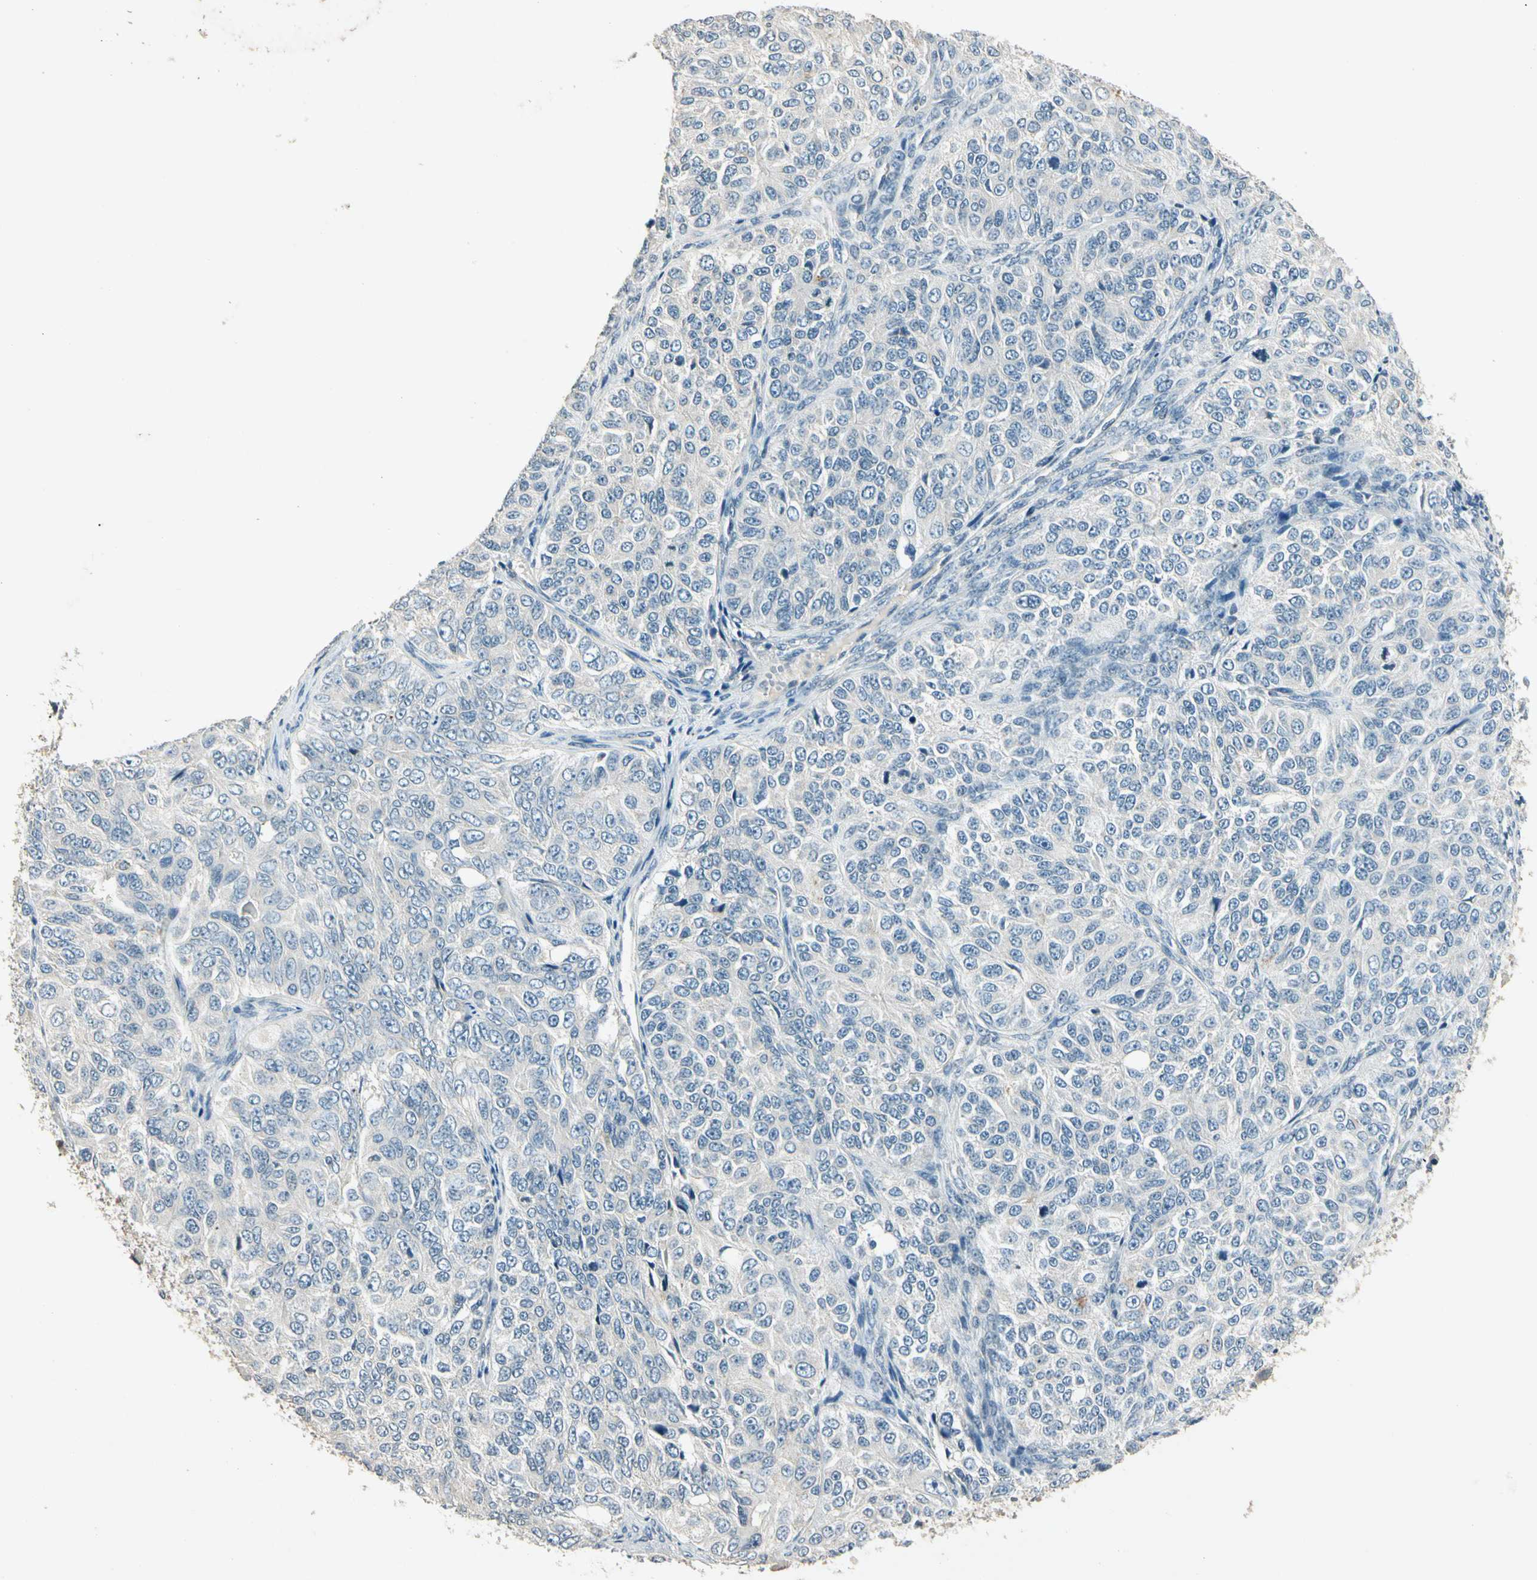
{"staining": {"intensity": "negative", "quantity": "none", "location": "none"}, "tissue": "ovarian cancer", "cell_type": "Tumor cells", "image_type": "cancer", "snomed": [{"axis": "morphology", "description": "Carcinoma, endometroid"}, {"axis": "topography", "description": "Ovary"}], "caption": "There is no significant staining in tumor cells of ovarian cancer. (DAB (3,3'-diaminobenzidine) IHC visualized using brightfield microscopy, high magnification).", "gene": "ZBTB4", "patient": {"sex": "female", "age": 51}}